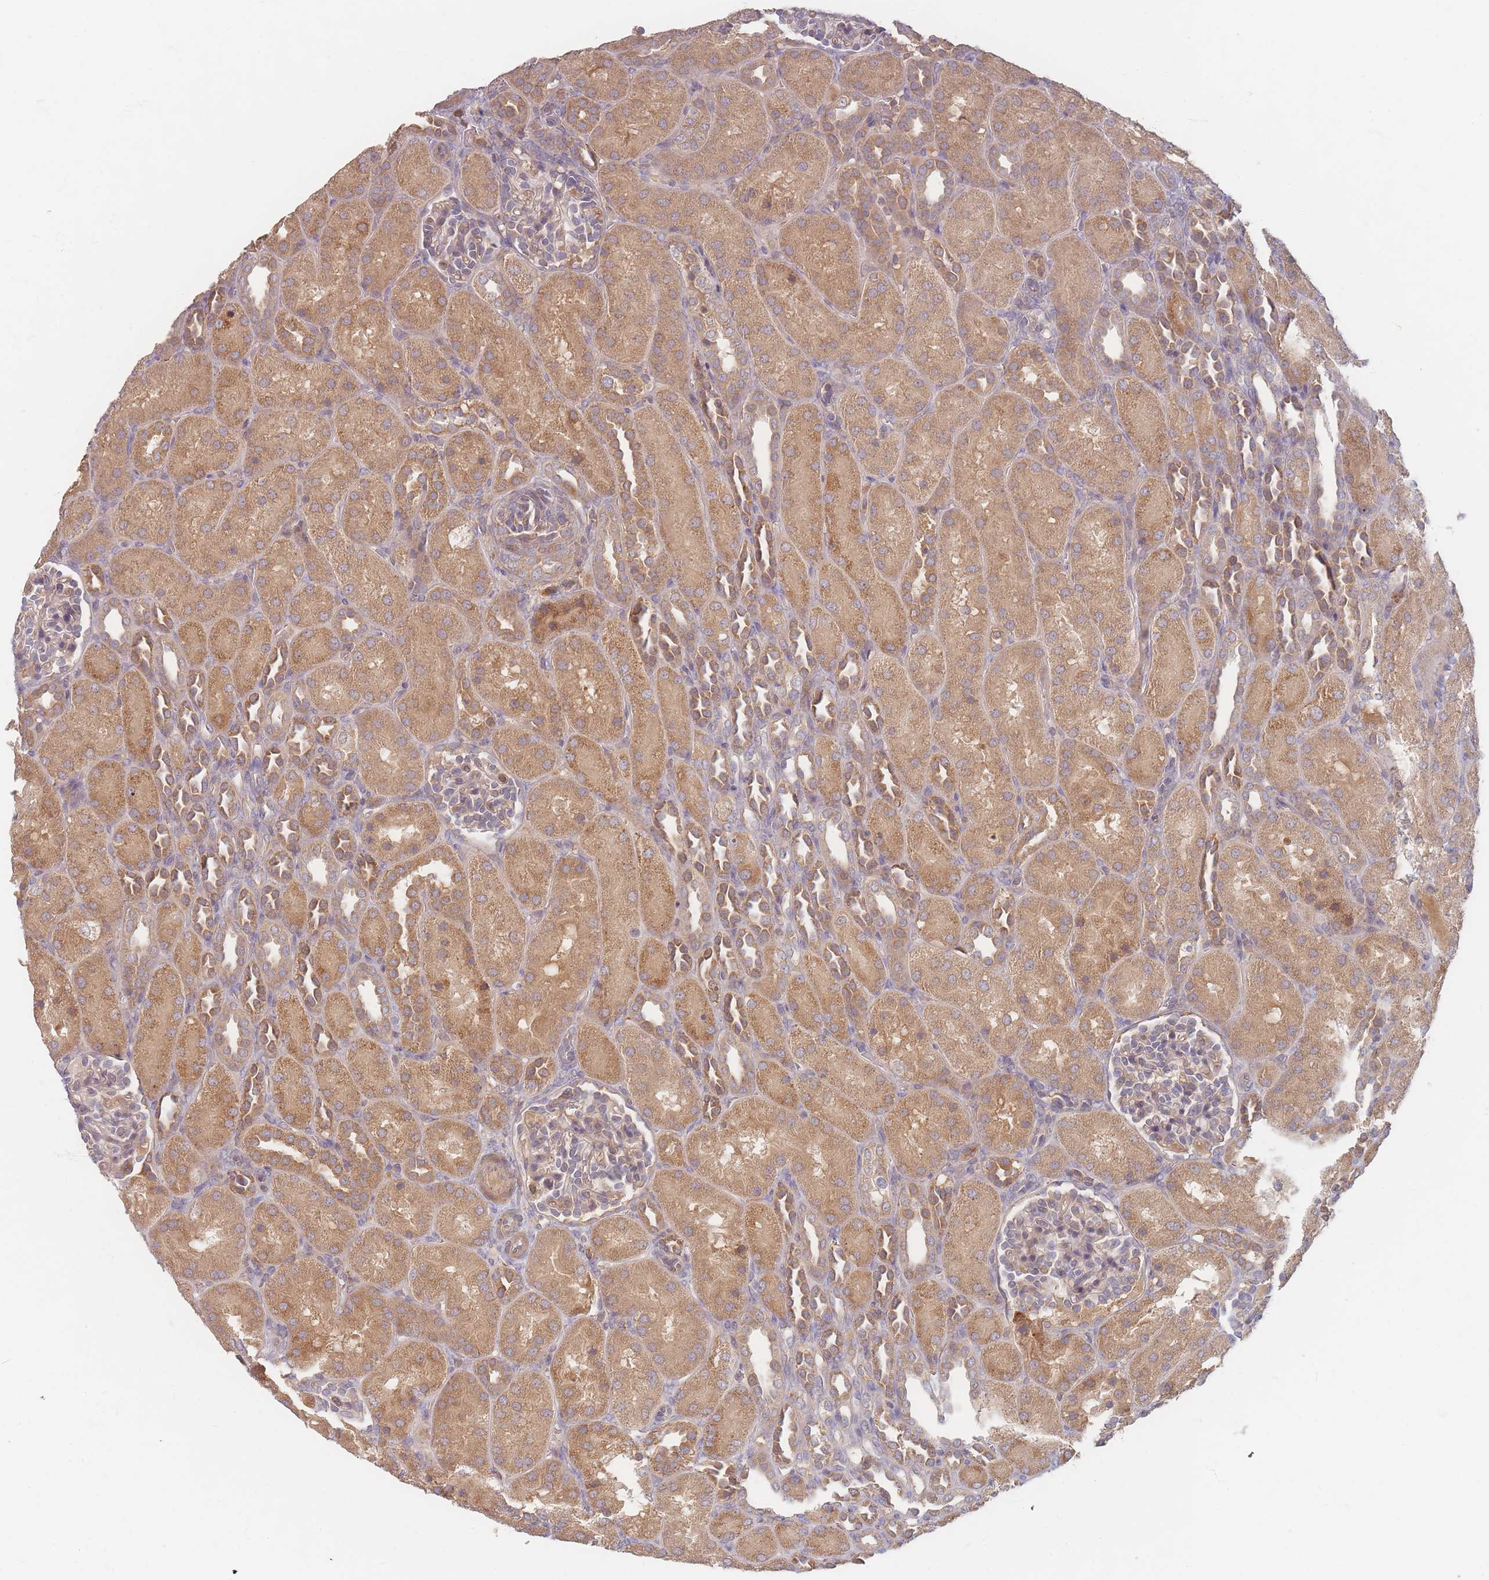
{"staining": {"intensity": "weak", "quantity": "25%-75%", "location": "cytoplasmic/membranous"}, "tissue": "kidney", "cell_type": "Cells in glomeruli", "image_type": "normal", "snomed": [{"axis": "morphology", "description": "Normal tissue, NOS"}, {"axis": "topography", "description": "Kidney"}], "caption": "DAB (3,3'-diaminobenzidine) immunohistochemical staining of benign kidney reveals weak cytoplasmic/membranous protein staining in about 25%-75% of cells in glomeruli.", "gene": "SLC35F3", "patient": {"sex": "male", "age": 1}}